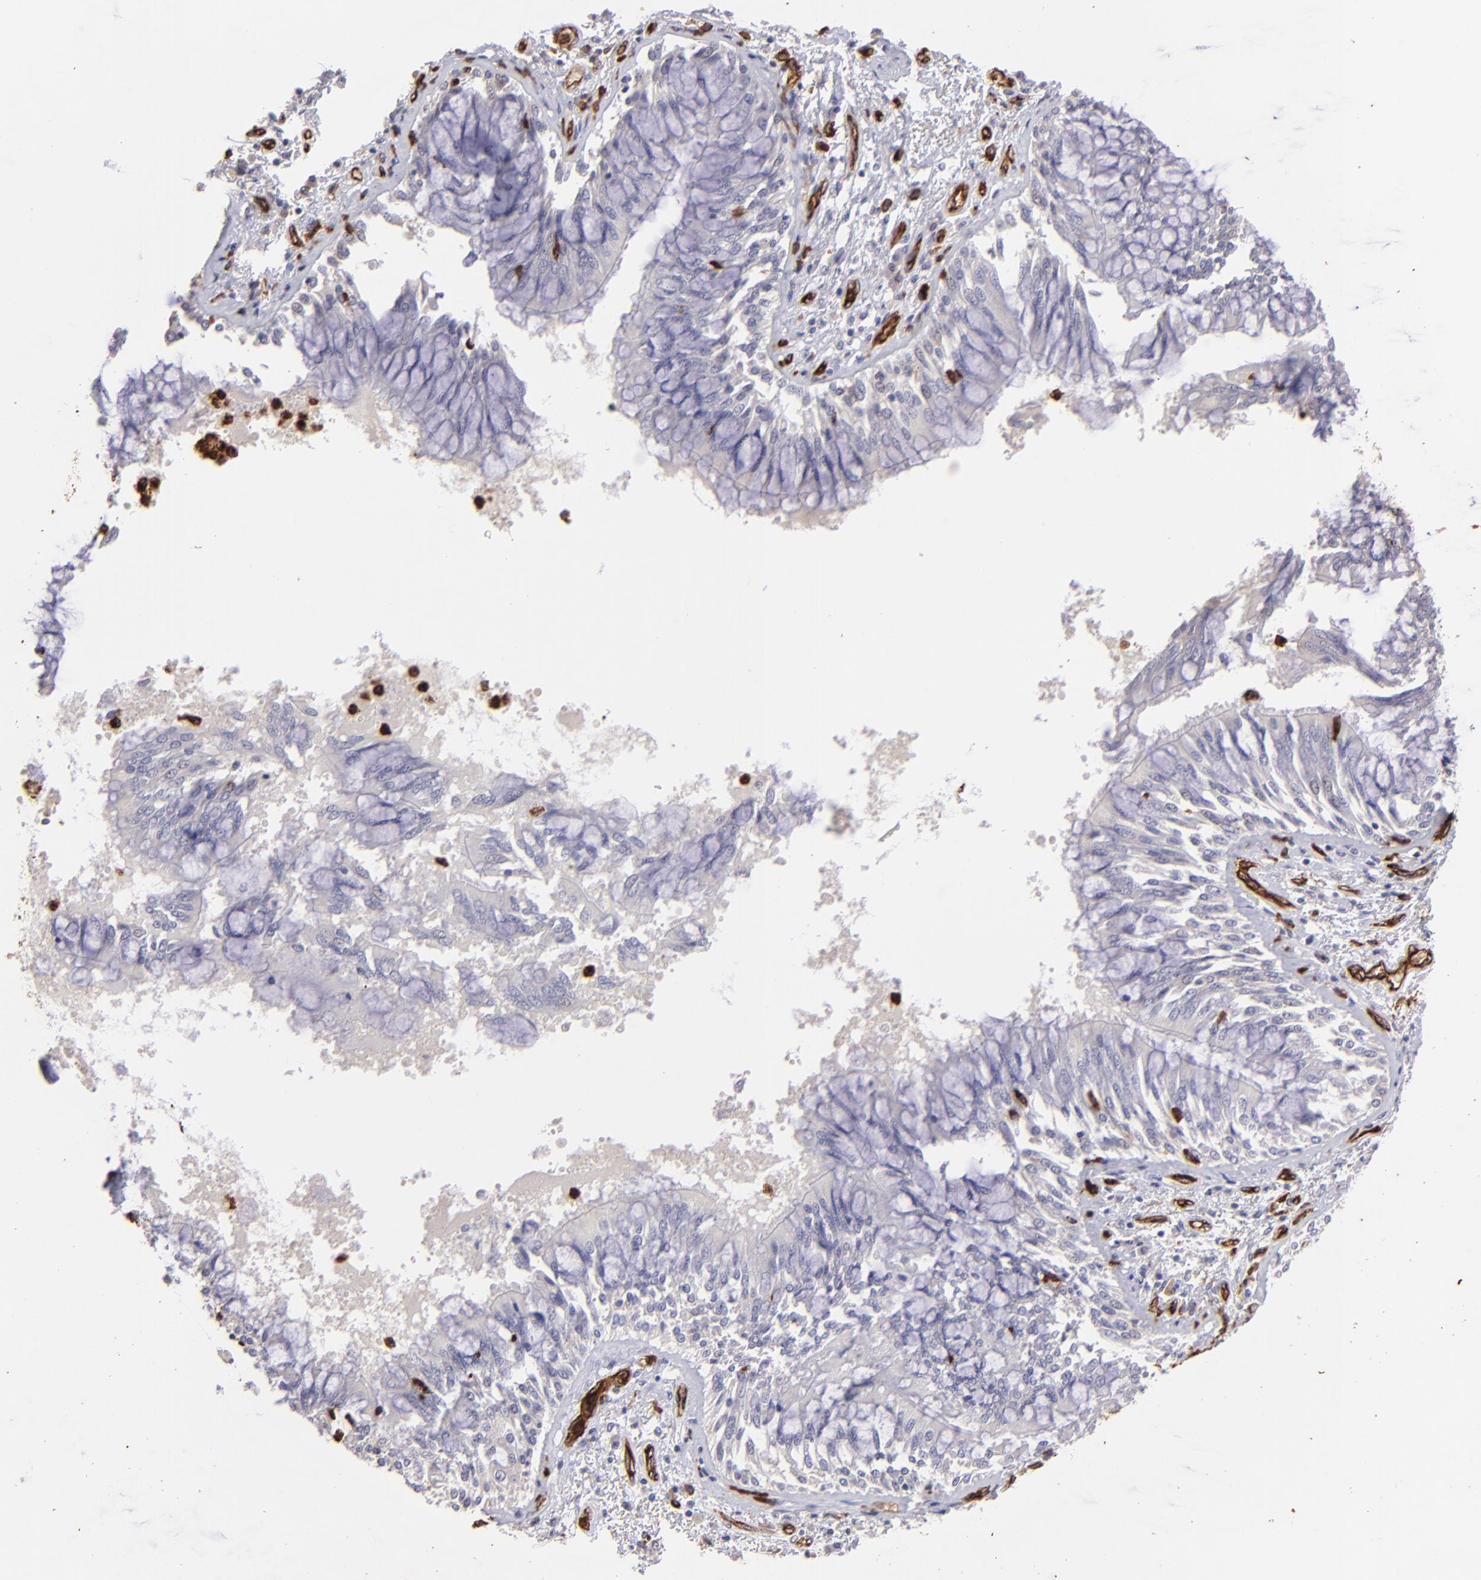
{"staining": {"intensity": "negative", "quantity": "none", "location": "none"}, "tissue": "bronchus", "cell_type": "Respiratory epithelial cells", "image_type": "normal", "snomed": [{"axis": "morphology", "description": "Normal tissue, NOS"}, {"axis": "topography", "description": "Cartilage tissue"}, {"axis": "topography", "description": "Bronchus"}, {"axis": "topography", "description": "Lung"}, {"axis": "topography", "description": "Peripheral nerve tissue"}], "caption": "High magnification brightfield microscopy of benign bronchus stained with DAB (3,3'-diaminobenzidine) (brown) and counterstained with hematoxylin (blue): respiratory epithelial cells show no significant staining.", "gene": "DYSF", "patient": {"sex": "female", "age": 49}}